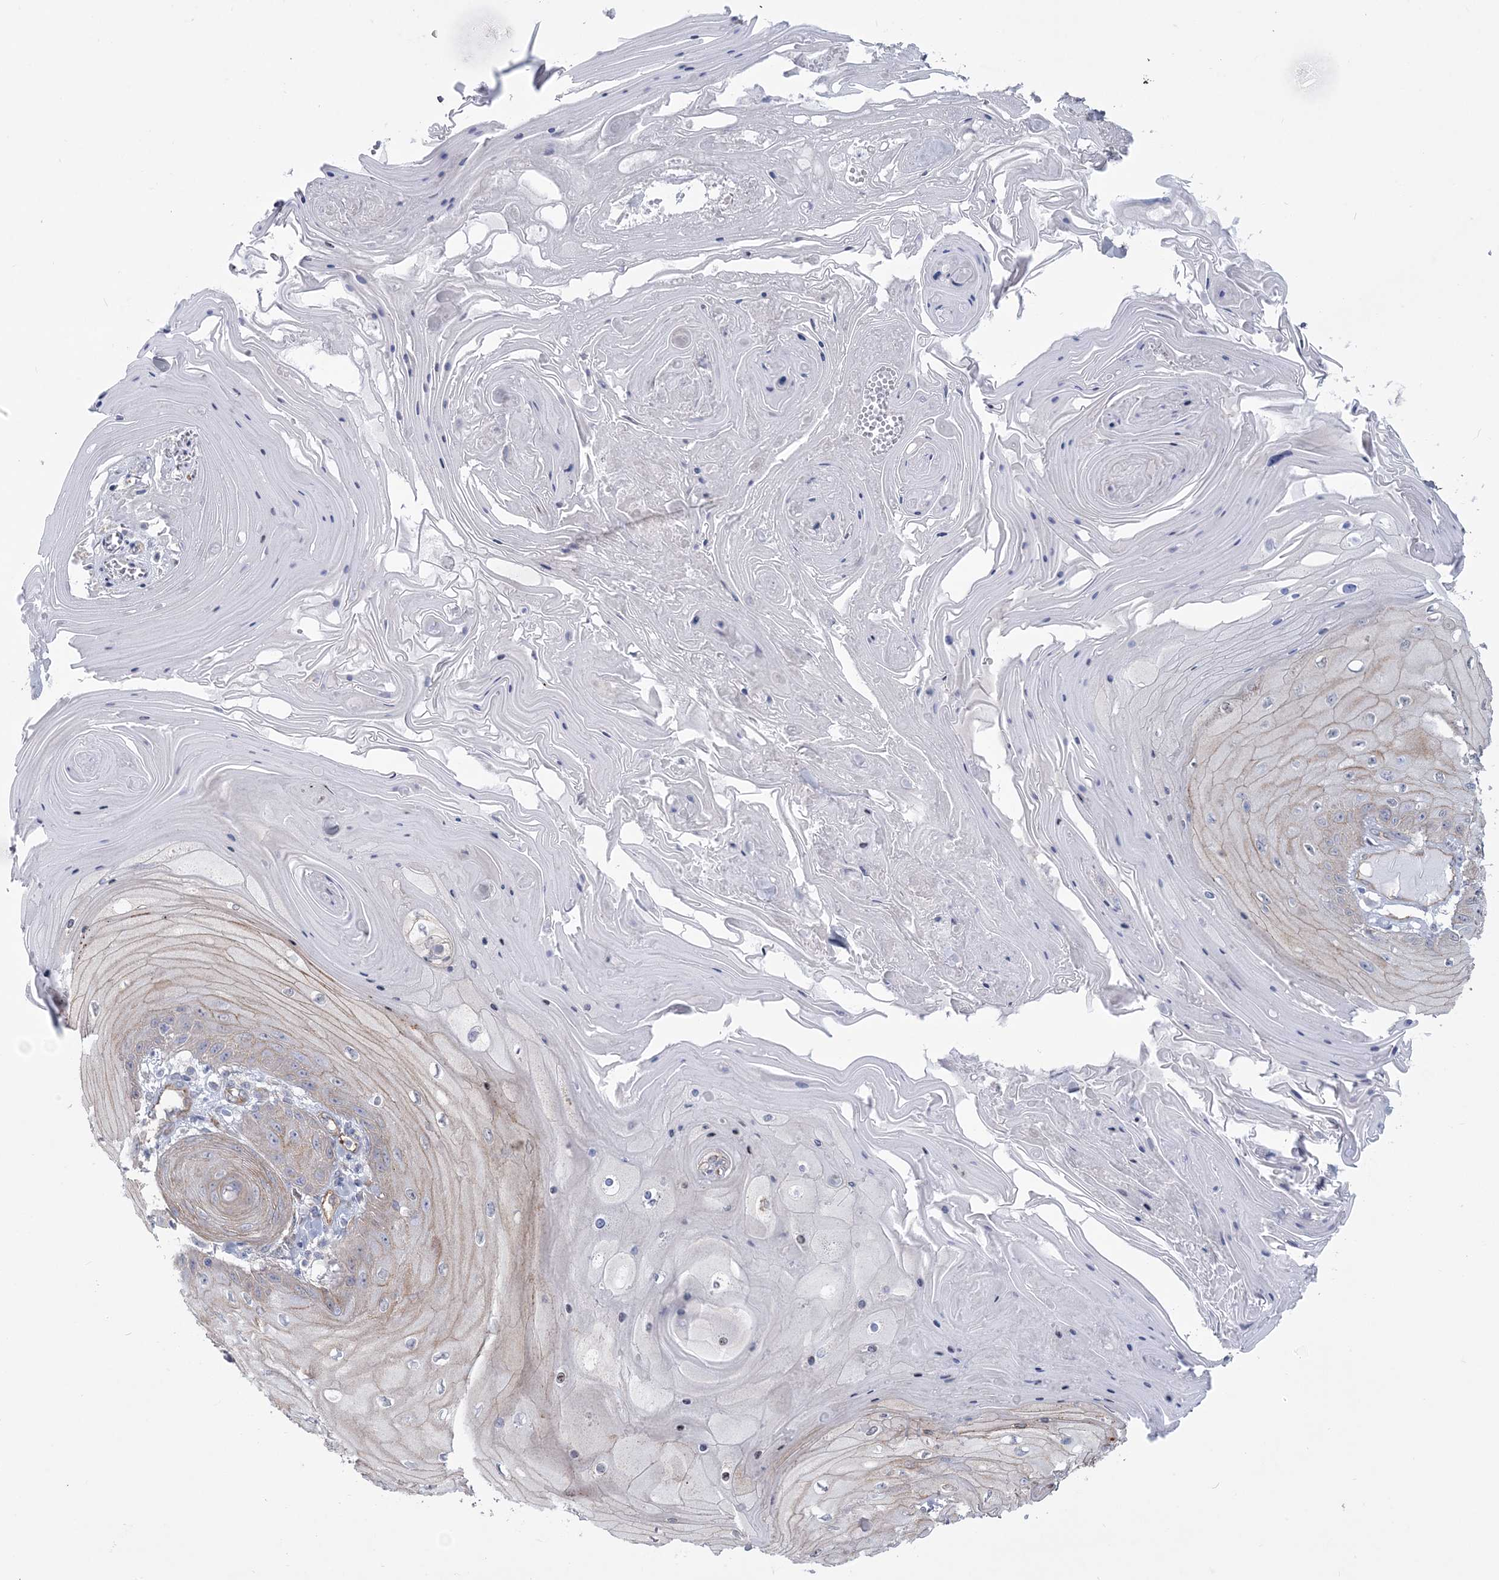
{"staining": {"intensity": "moderate", "quantity": "25%-75%", "location": "cytoplasmic/membranous"}, "tissue": "skin cancer", "cell_type": "Tumor cells", "image_type": "cancer", "snomed": [{"axis": "morphology", "description": "Squamous cell carcinoma, NOS"}, {"axis": "topography", "description": "Skin"}], "caption": "Skin squamous cell carcinoma tissue exhibits moderate cytoplasmic/membranous positivity in about 25%-75% of tumor cells", "gene": "RAB11FIP5", "patient": {"sex": "male", "age": 74}}